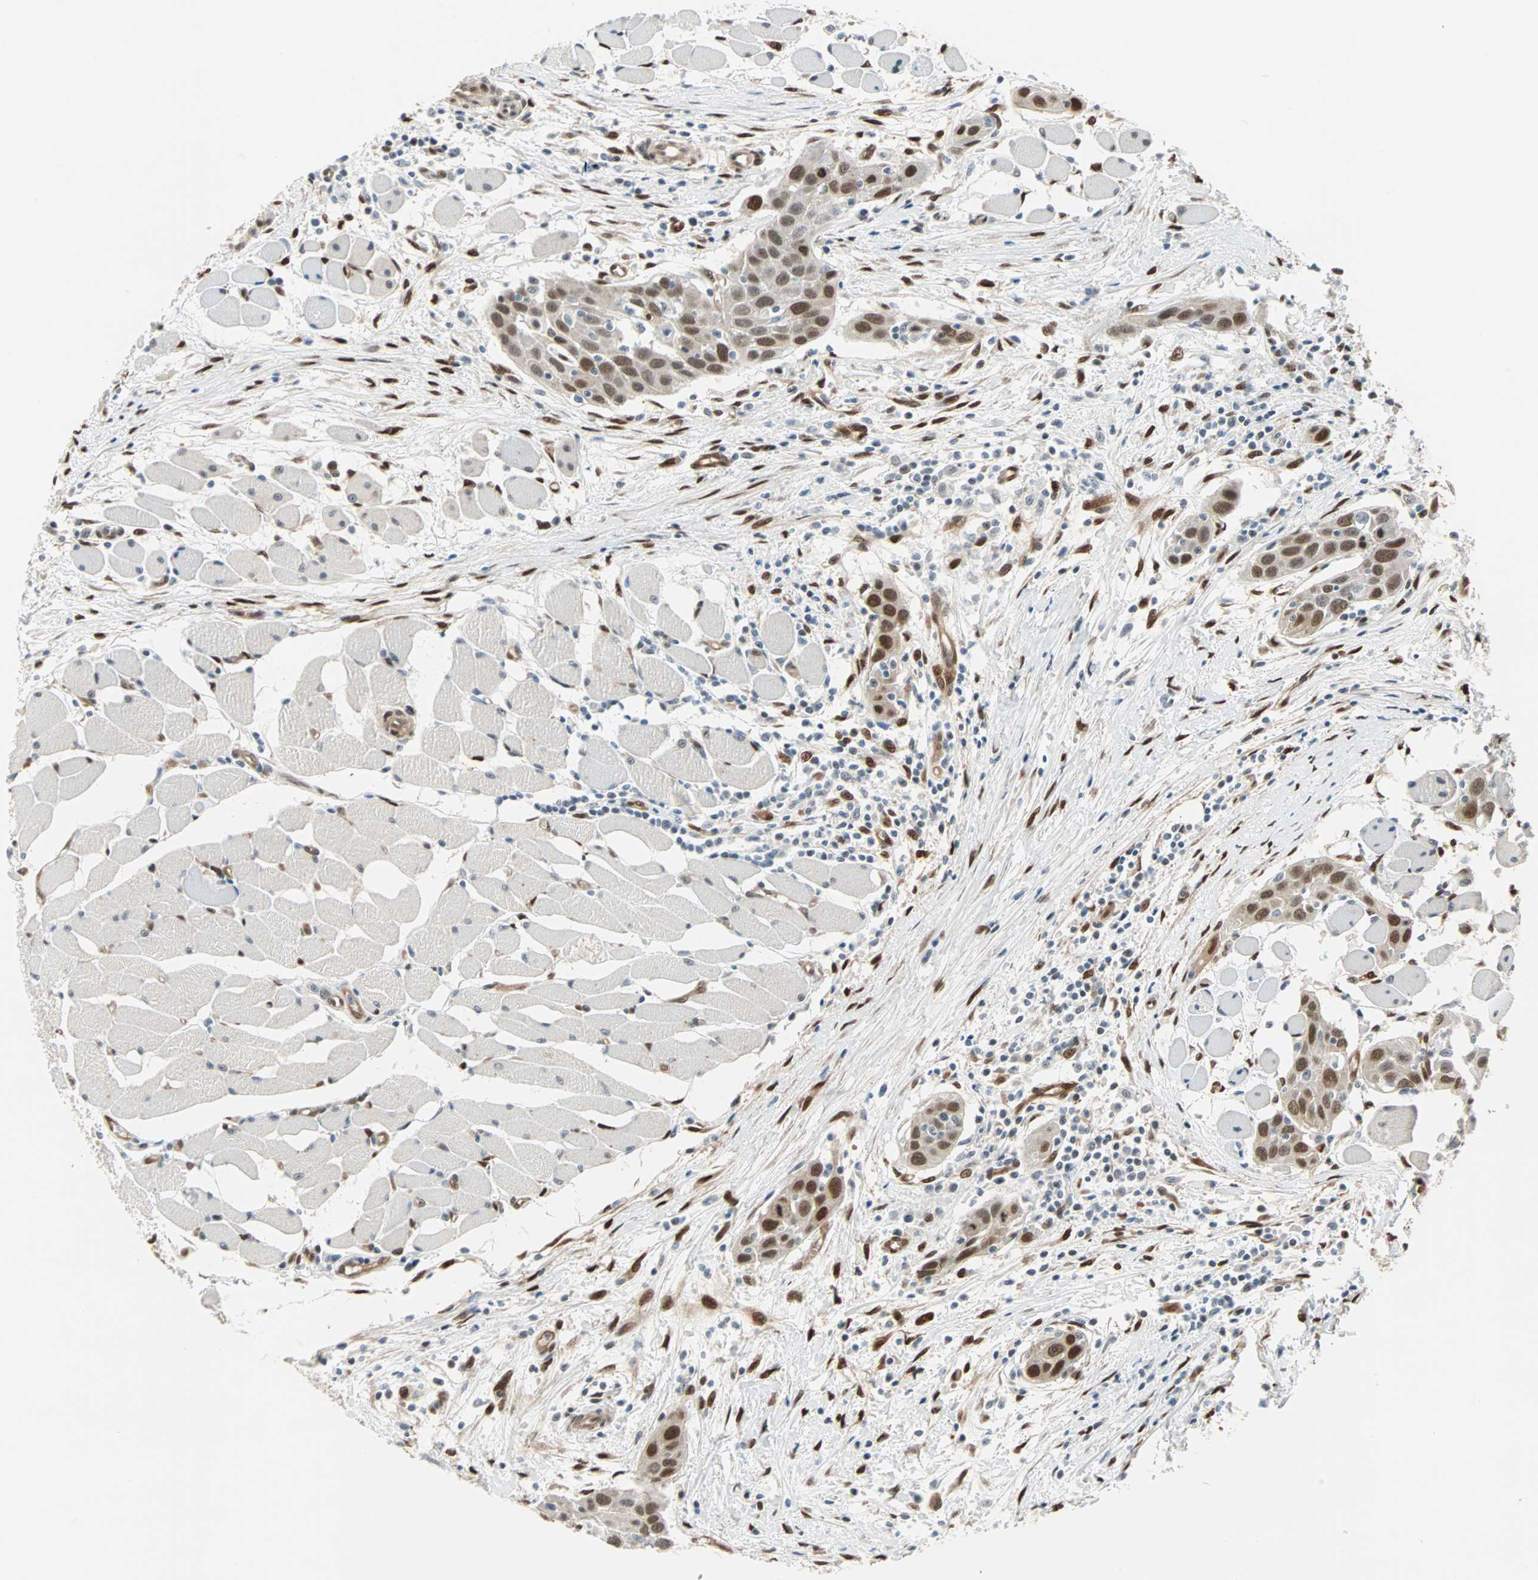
{"staining": {"intensity": "strong", "quantity": ">75%", "location": "cytoplasmic/membranous,nuclear"}, "tissue": "head and neck cancer", "cell_type": "Tumor cells", "image_type": "cancer", "snomed": [{"axis": "morphology", "description": "Squamous cell carcinoma, NOS"}, {"axis": "topography", "description": "Oral tissue"}, {"axis": "topography", "description": "Head-Neck"}], "caption": "Protein expression analysis of head and neck cancer (squamous cell carcinoma) displays strong cytoplasmic/membranous and nuclear positivity in about >75% of tumor cells. (DAB IHC, brown staining for protein, blue staining for nuclei).", "gene": "WWTR1", "patient": {"sex": "female", "age": 50}}